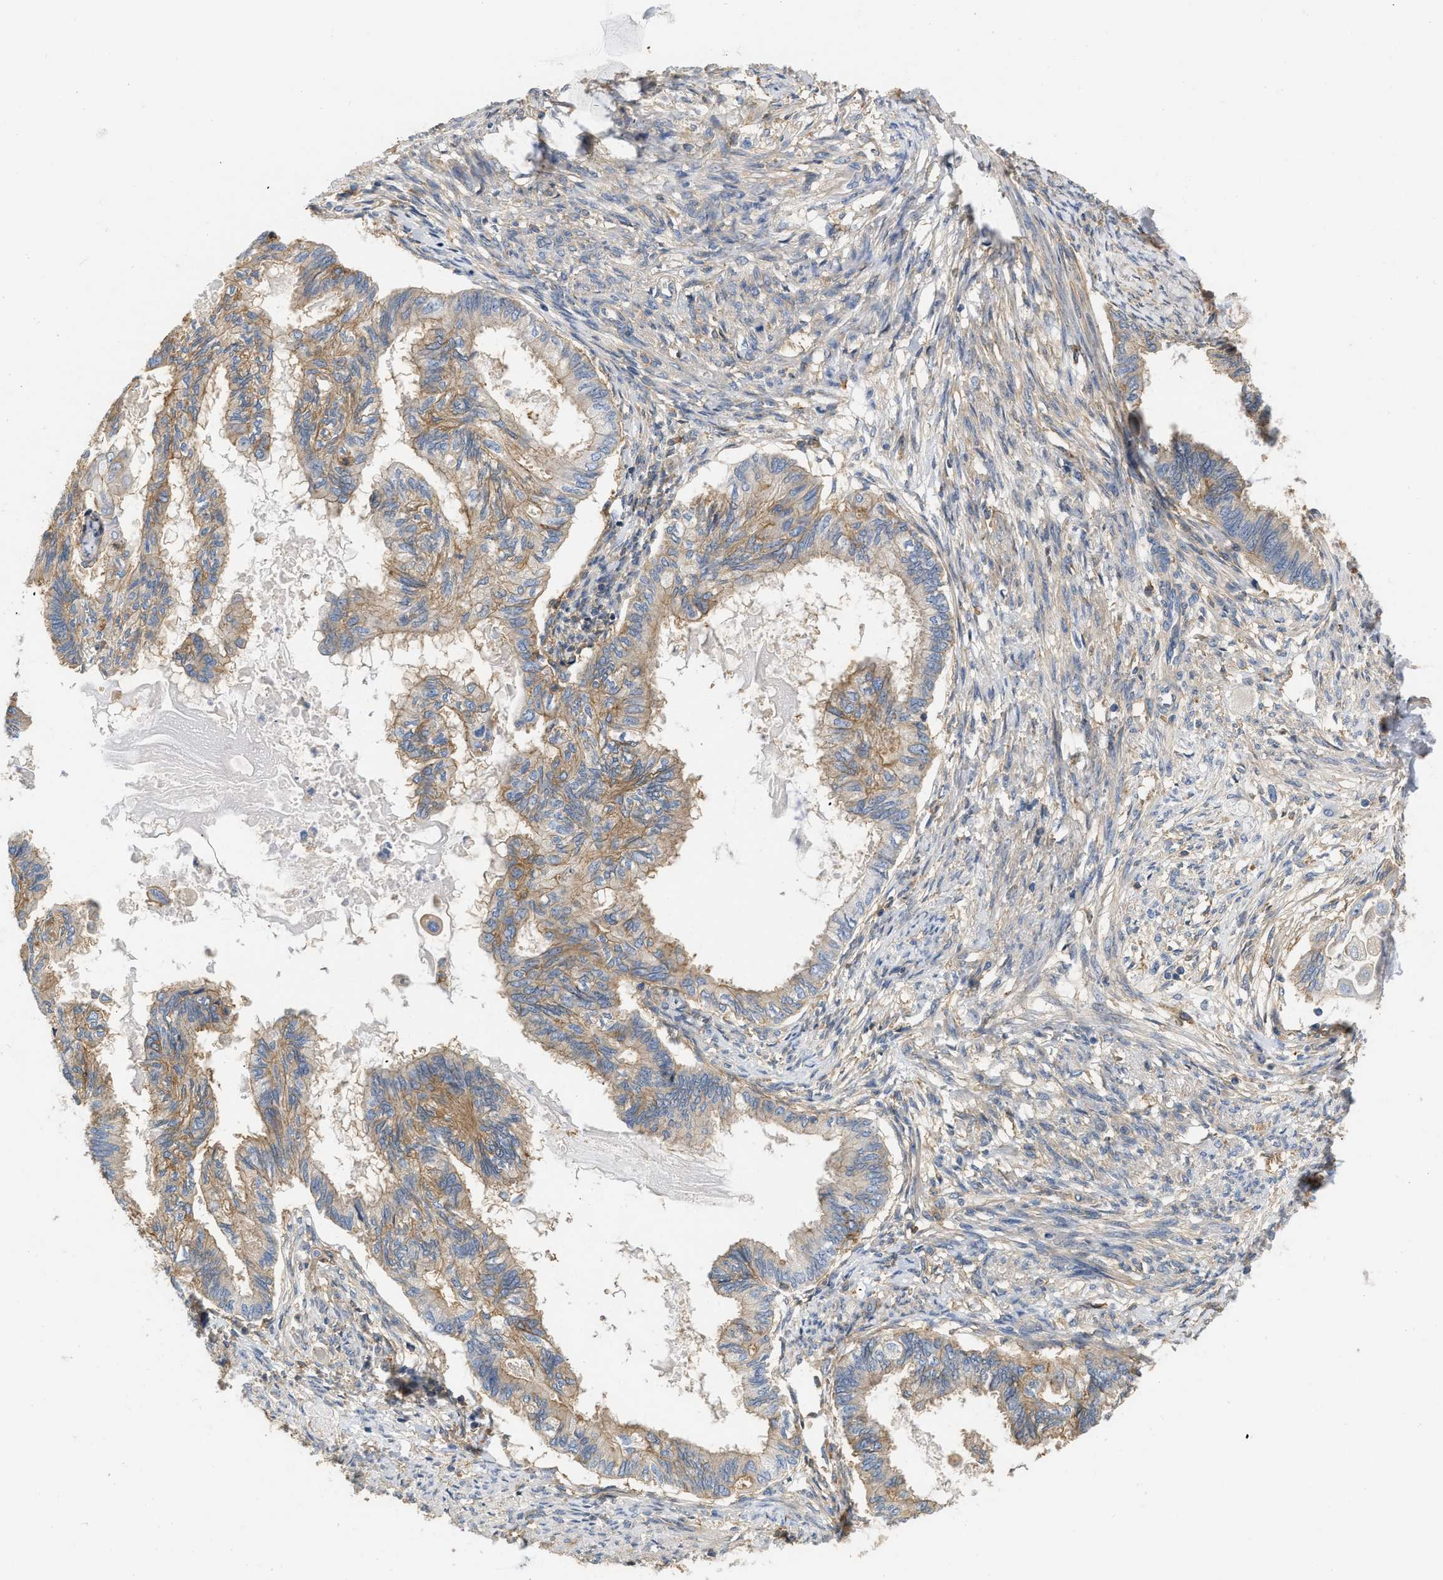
{"staining": {"intensity": "moderate", "quantity": ">75%", "location": "cytoplasmic/membranous"}, "tissue": "cervical cancer", "cell_type": "Tumor cells", "image_type": "cancer", "snomed": [{"axis": "morphology", "description": "Normal tissue, NOS"}, {"axis": "morphology", "description": "Adenocarcinoma, NOS"}, {"axis": "topography", "description": "Cervix"}, {"axis": "topography", "description": "Endometrium"}], "caption": "This image shows cervical cancer stained with immunohistochemistry to label a protein in brown. The cytoplasmic/membranous of tumor cells show moderate positivity for the protein. Nuclei are counter-stained blue.", "gene": "GNB4", "patient": {"sex": "female", "age": 86}}